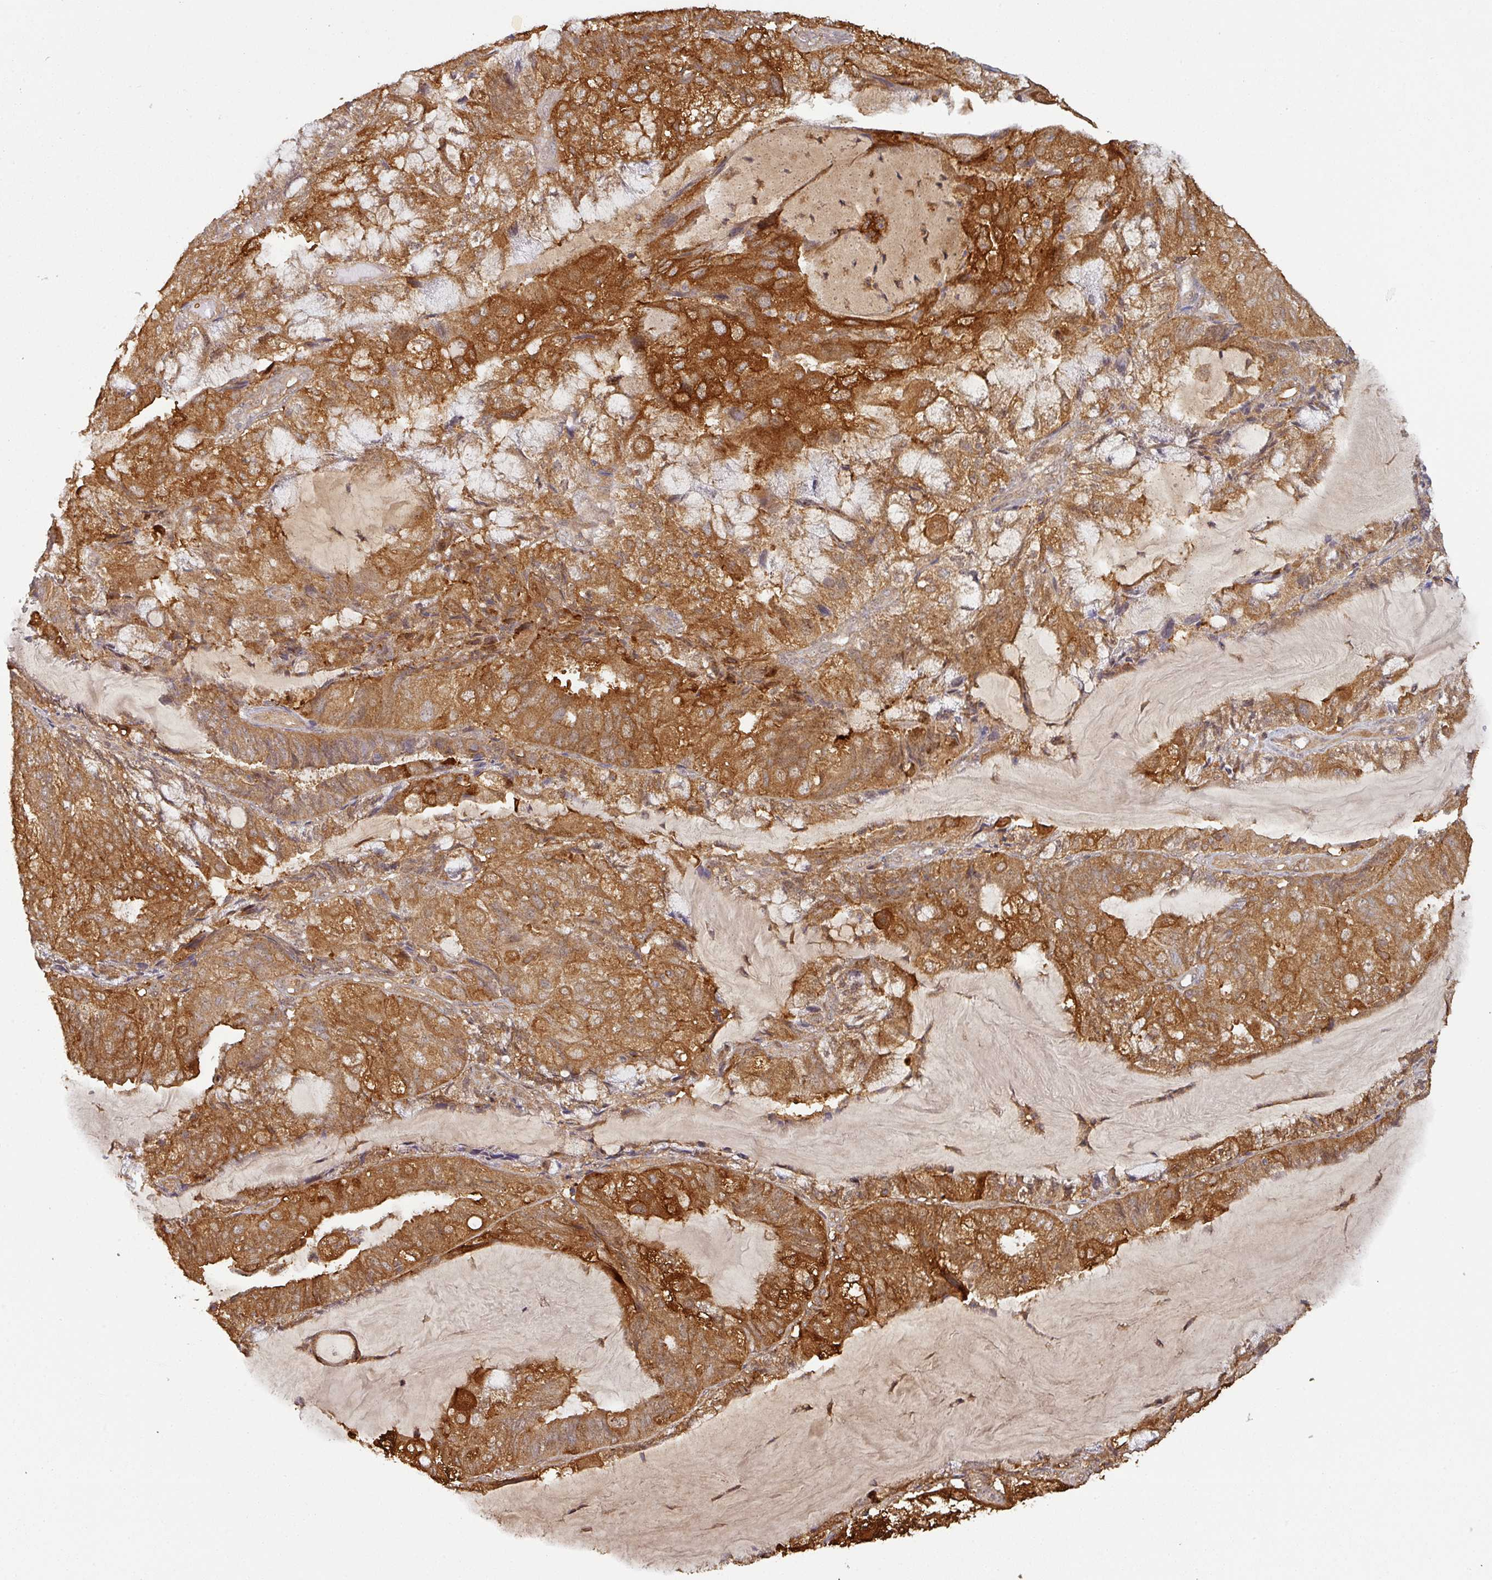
{"staining": {"intensity": "strong", "quantity": ">75%", "location": "cytoplasmic/membranous"}, "tissue": "endometrial cancer", "cell_type": "Tumor cells", "image_type": "cancer", "snomed": [{"axis": "morphology", "description": "Adenocarcinoma, NOS"}, {"axis": "topography", "description": "Endometrium"}], "caption": "IHC of adenocarcinoma (endometrial) exhibits high levels of strong cytoplasmic/membranous expression in approximately >75% of tumor cells. The staining is performed using DAB (3,3'-diaminobenzidine) brown chromogen to label protein expression. The nuclei are counter-stained blue using hematoxylin.", "gene": "ZNF322", "patient": {"sex": "female", "age": 81}}